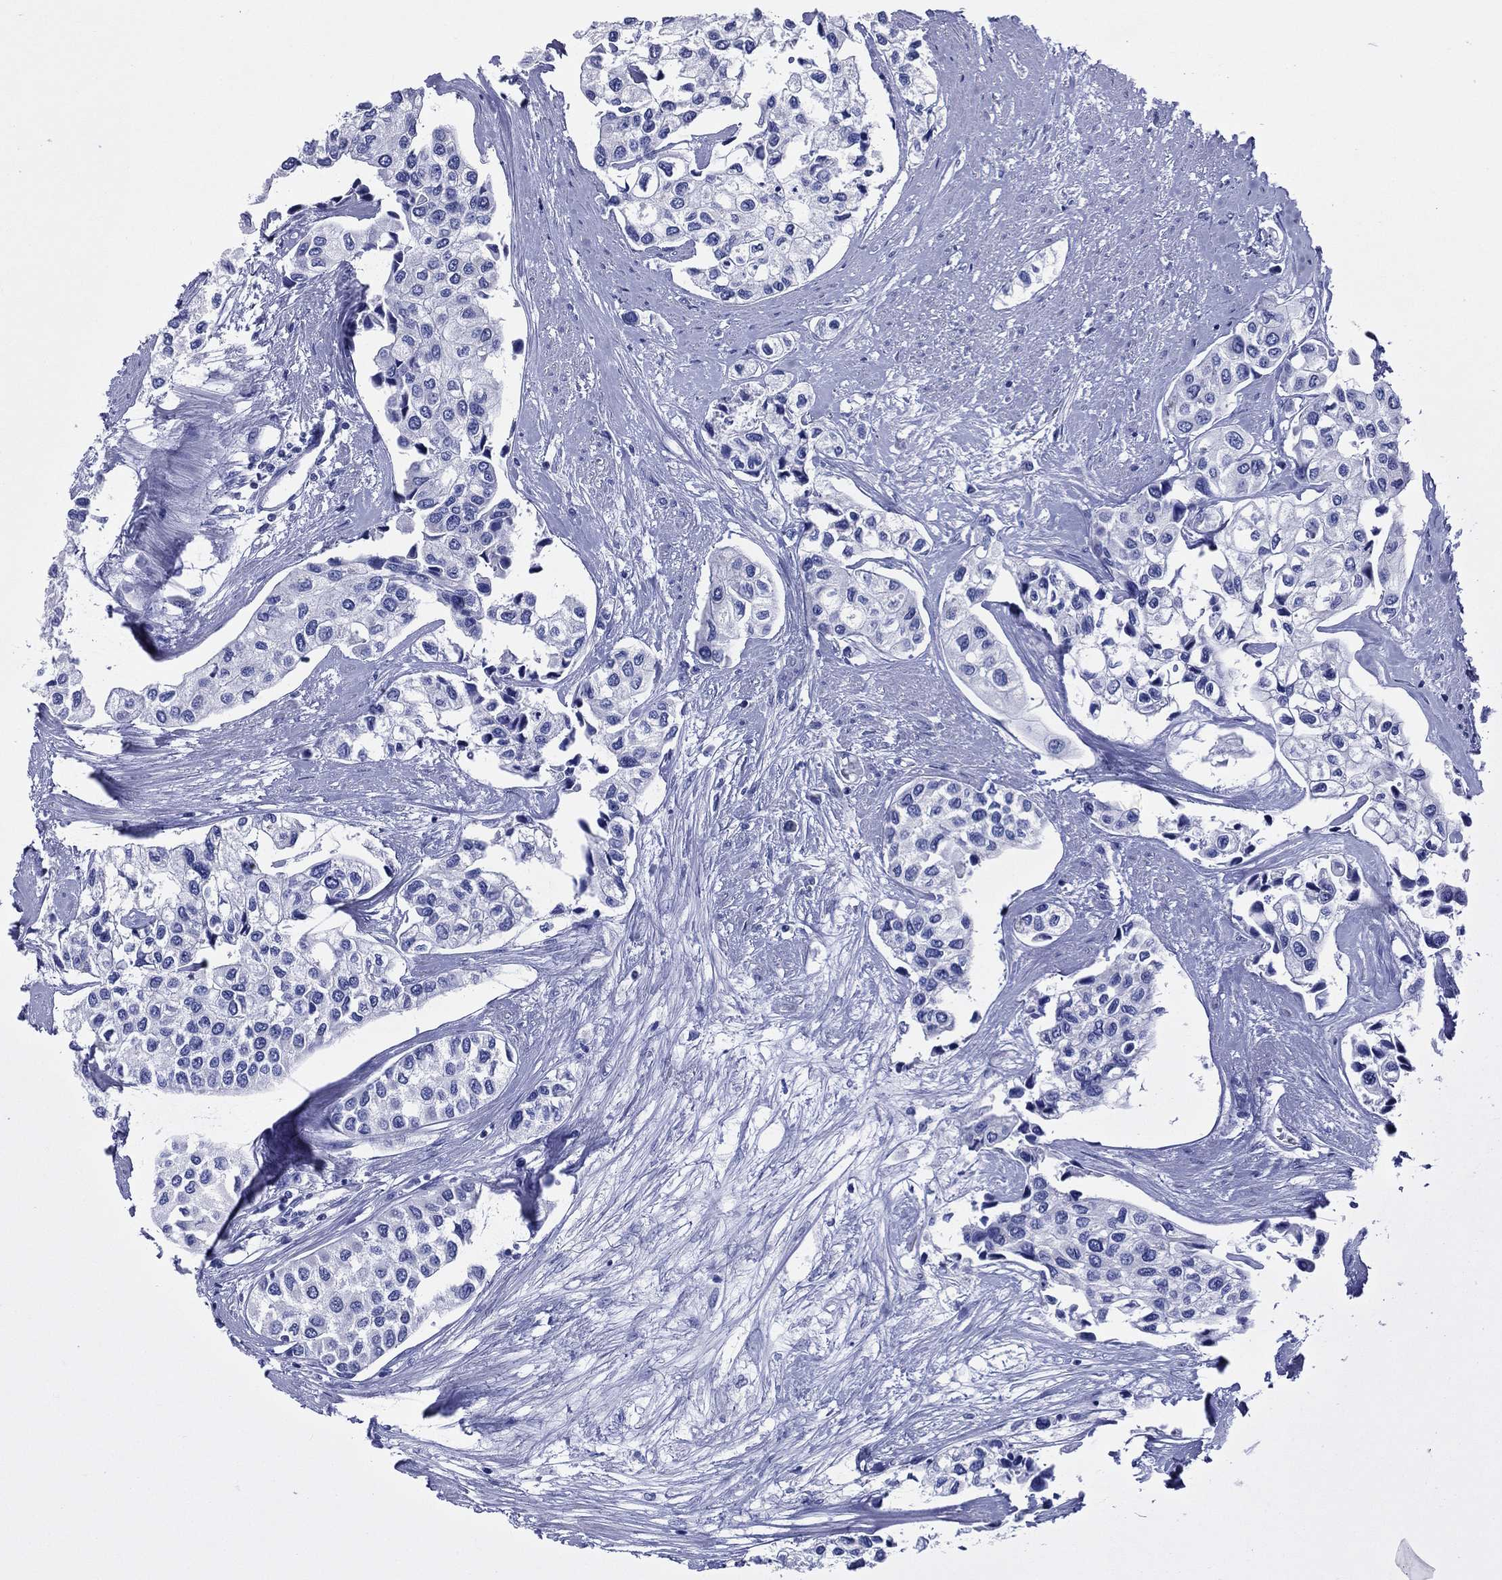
{"staining": {"intensity": "negative", "quantity": "none", "location": "none"}, "tissue": "urothelial cancer", "cell_type": "Tumor cells", "image_type": "cancer", "snomed": [{"axis": "morphology", "description": "Urothelial carcinoma, High grade"}, {"axis": "topography", "description": "Urinary bladder"}], "caption": "Photomicrograph shows no significant protein staining in tumor cells of urothelial carcinoma (high-grade). The staining was performed using DAB (3,3'-diaminobenzidine) to visualize the protein expression in brown, while the nuclei were stained in blue with hematoxylin (Magnification: 20x).", "gene": "ACE2", "patient": {"sex": "male", "age": 73}}